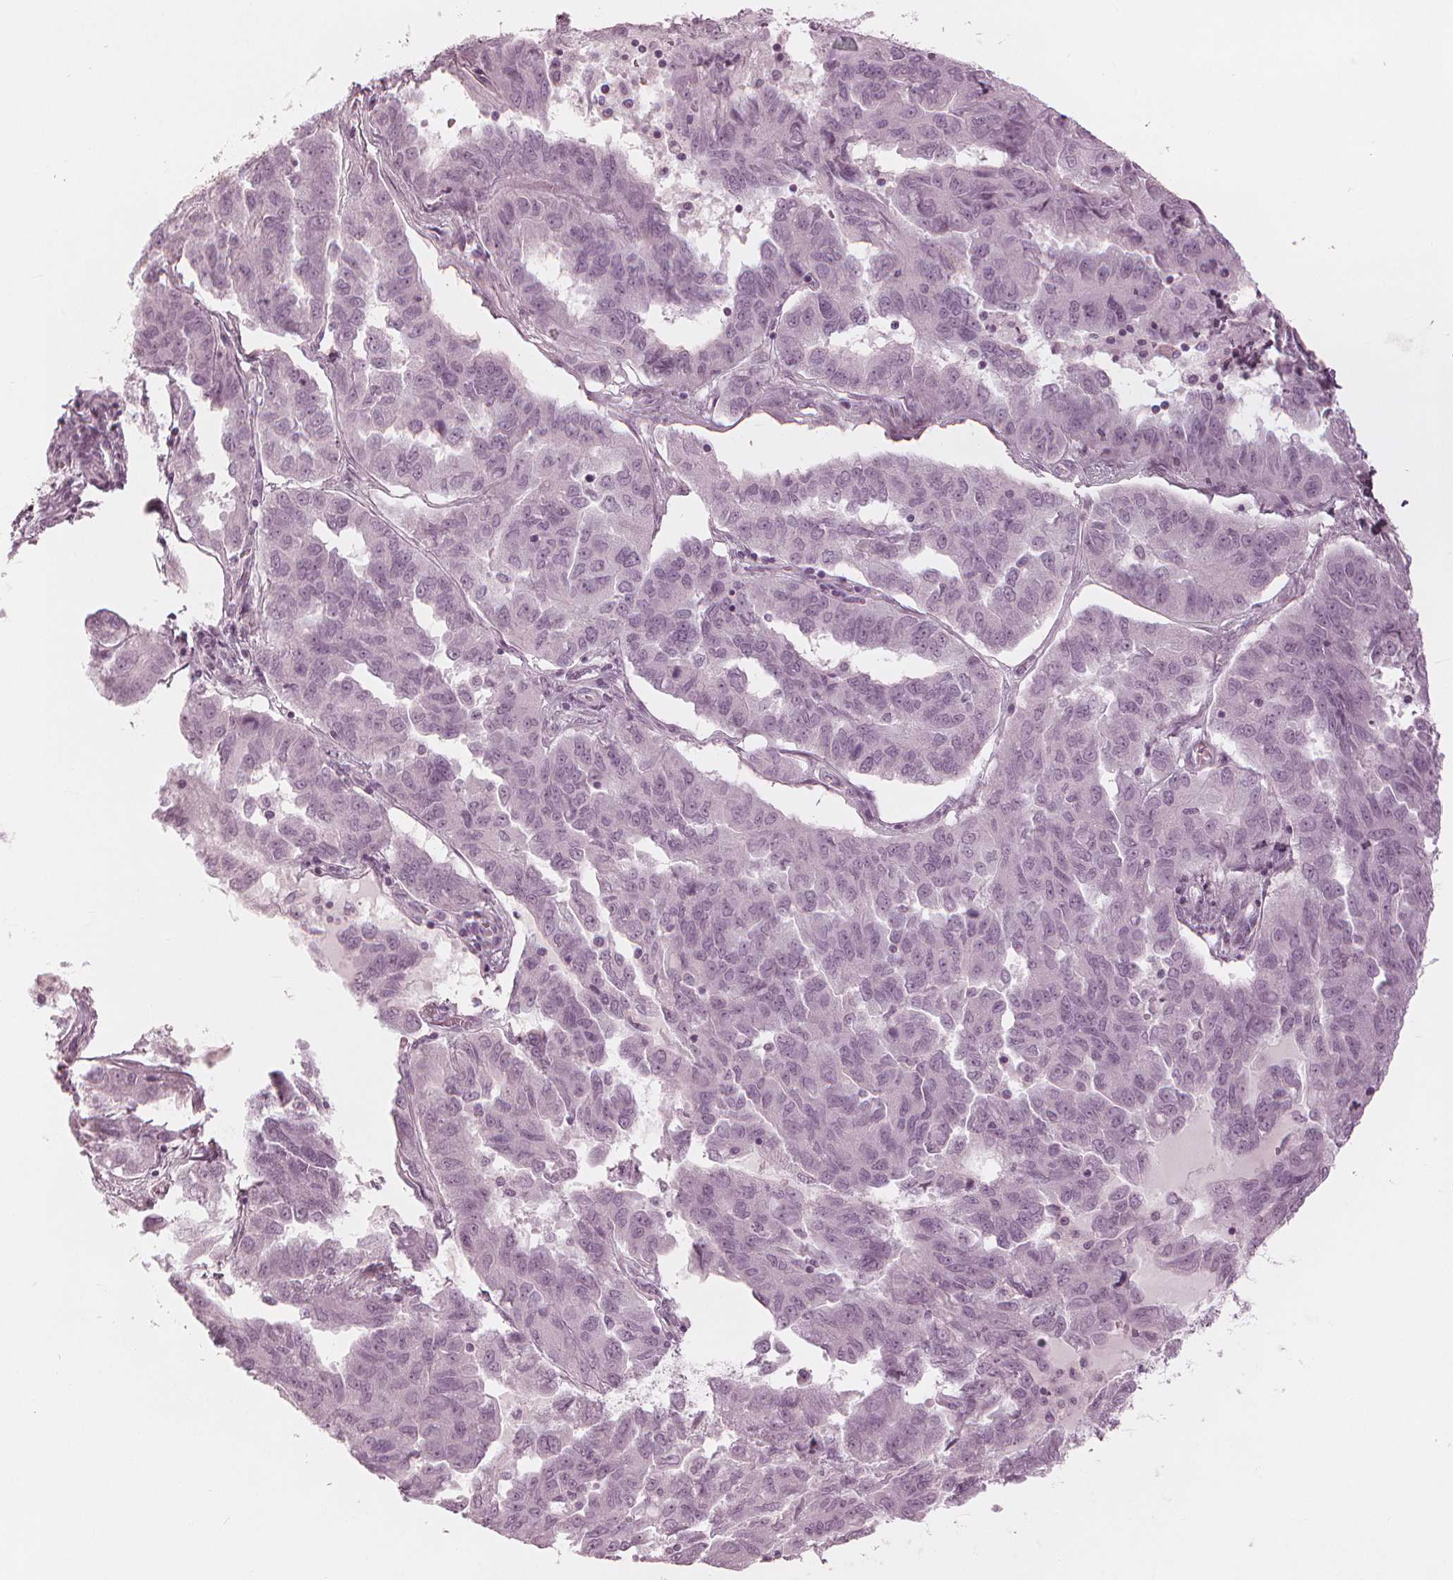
{"staining": {"intensity": "negative", "quantity": "none", "location": "none"}, "tissue": "ovarian cancer", "cell_type": "Tumor cells", "image_type": "cancer", "snomed": [{"axis": "morphology", "description": "Cystadenocarcinoma, serous, NOS"}, {"axis": "topography", "description": "Ovary"}], "caption": "There is no significant expression in tumor cells of ovarian cancer.", "gene": "PAEP", "patient": {"sex": "female", "age": 64}}